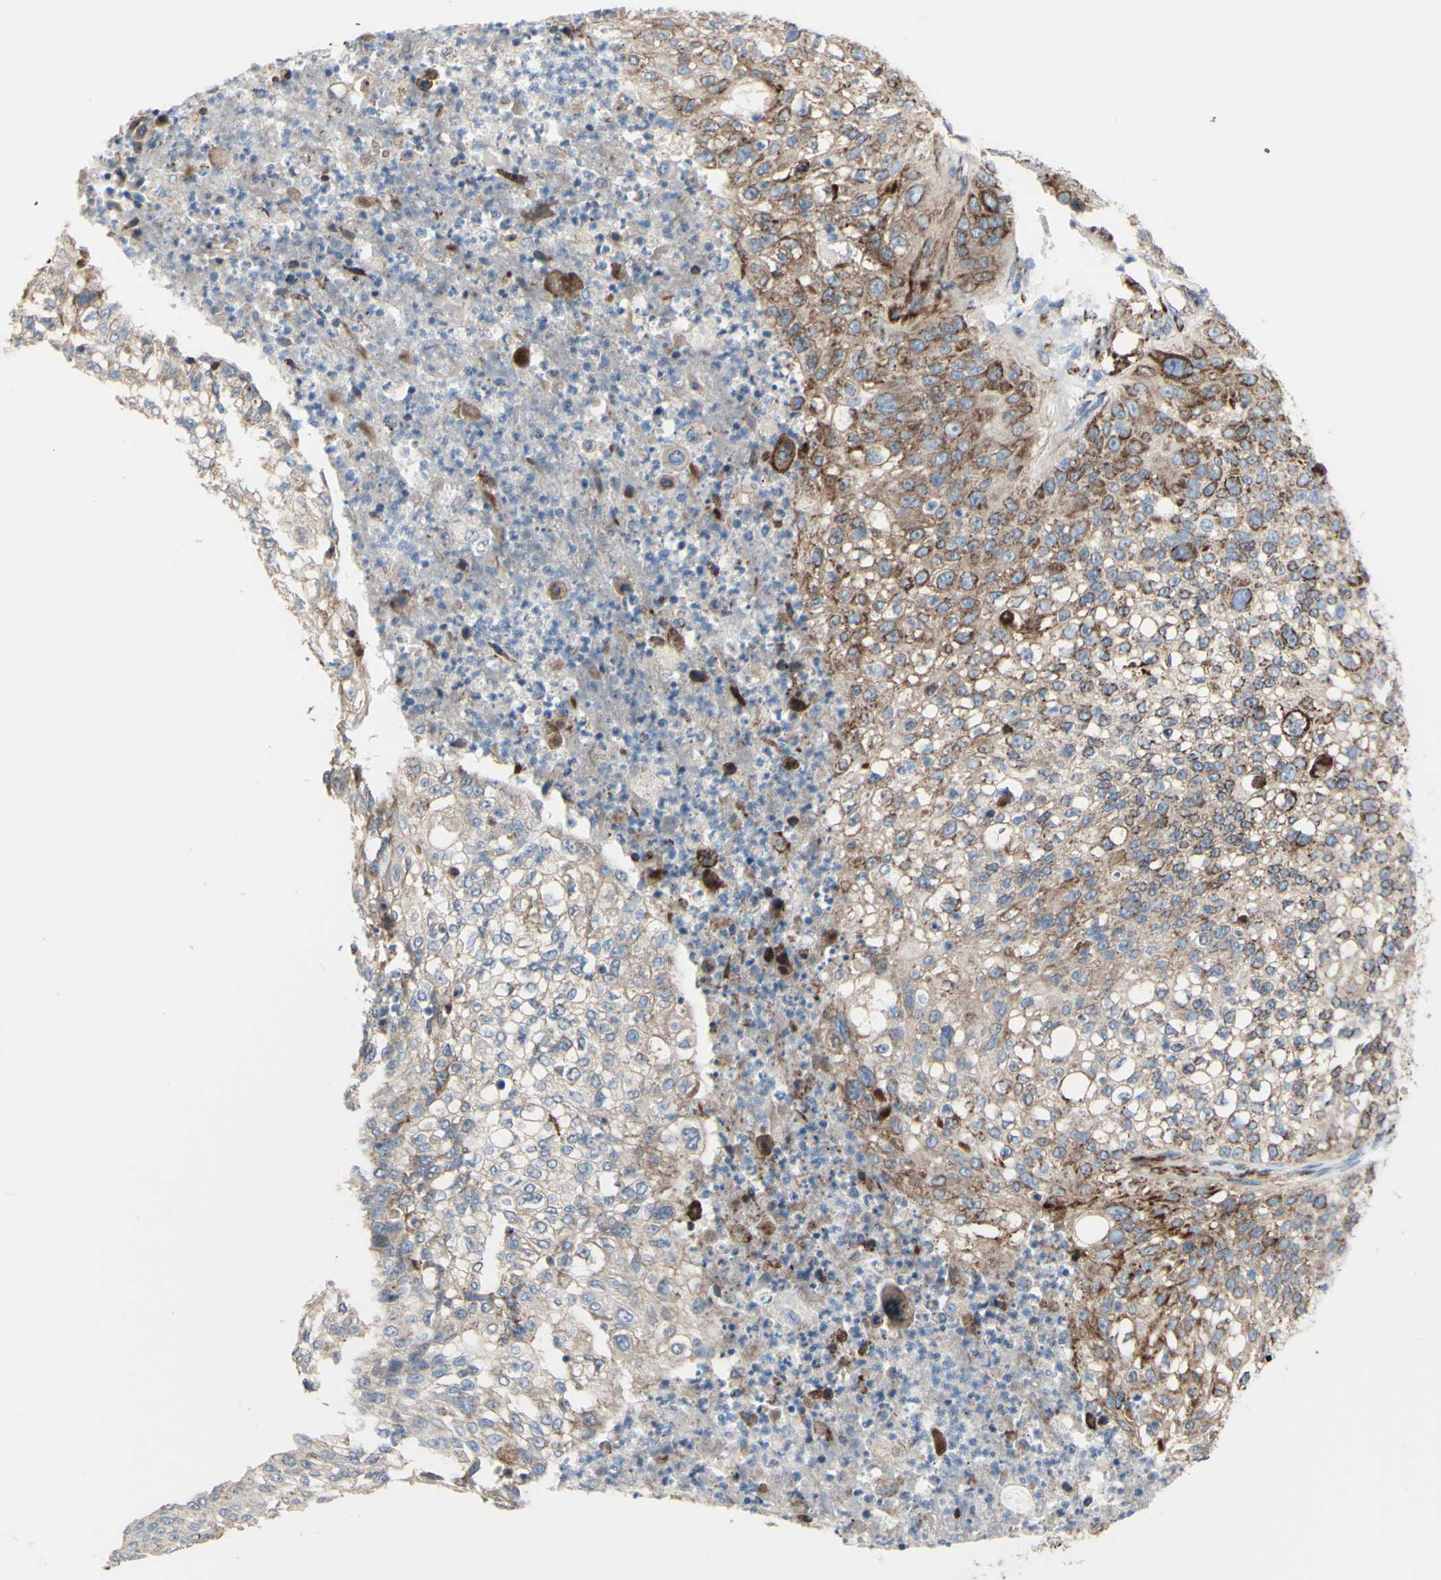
{"staining": {"intensity": "strong", "quantity": "25%-75%", "location": "cytoplasmic/membranous"}, "tissue": "lung cancer", "cell_type": "Tumor cells", "image_type": "cancer", "snomed": [{"axis": "morphology", "description": "Inflammation, NOS"}, {"axis": "morphology", "description": "Squamous cell carcinoma, NOS"}, {"axis": "topography", "description": "Lymph node"}, {"axis": "topography", "description": "Soft tissue"}, {"axis": "topography", "description": "Lung"}], "caption": "Immunohistochemistry (DAB) staining of lung cancer (squamous cell carcinoma) shows strong cytoplasmic/membranous protein positivity in about 25%-75% of tumor cells. Ihc stains the protein of interest in brown and the nuclei are stained blue.", "gene": "AGPAT5", "patient": {"sex": "male", "age": 66}}